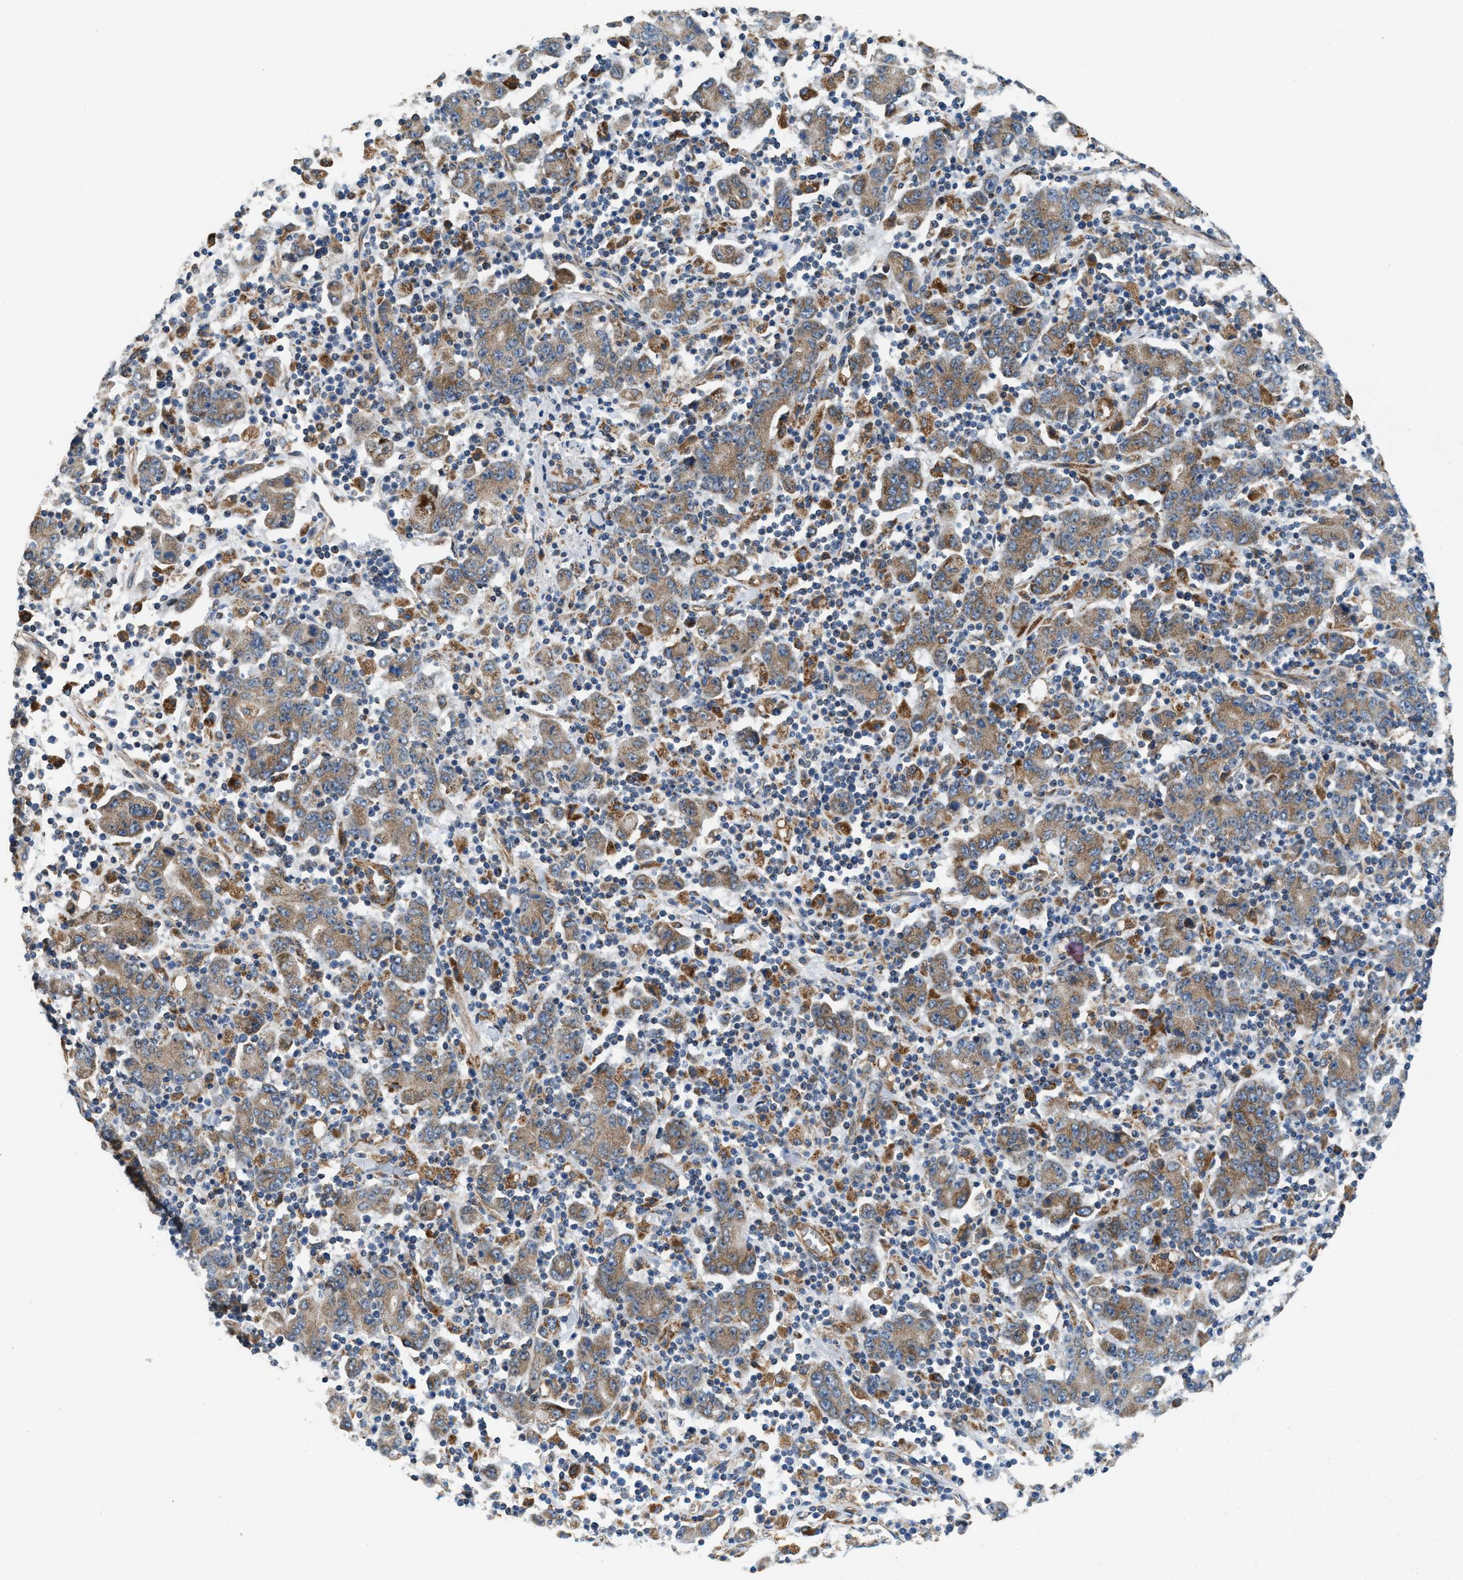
{"staining": {"intensity": "moderate", "quantity": ">75%", "location": "cytoplasmic/membranous"}, "tissue": "stomach cancer", "cell_type": "Tumor cells", "image_type": "cancer", "snomed": [{"axis": "morphology", "description": "Adenocarcinoma, NOS"}, {"axis": "topography", "description": "Stomach, upper"}], "caption": "Immunohistochemical staining of human stomach adenocarcinoma displays medium levels of moderate cytoplasmic/membranous protein expression in about >75% of tumor cells. (brown staining indicates protein expression, while blue staining denotes nuclei).", "gene": "SLC10A3", "patient": {"sex": "male", "age": 69}}